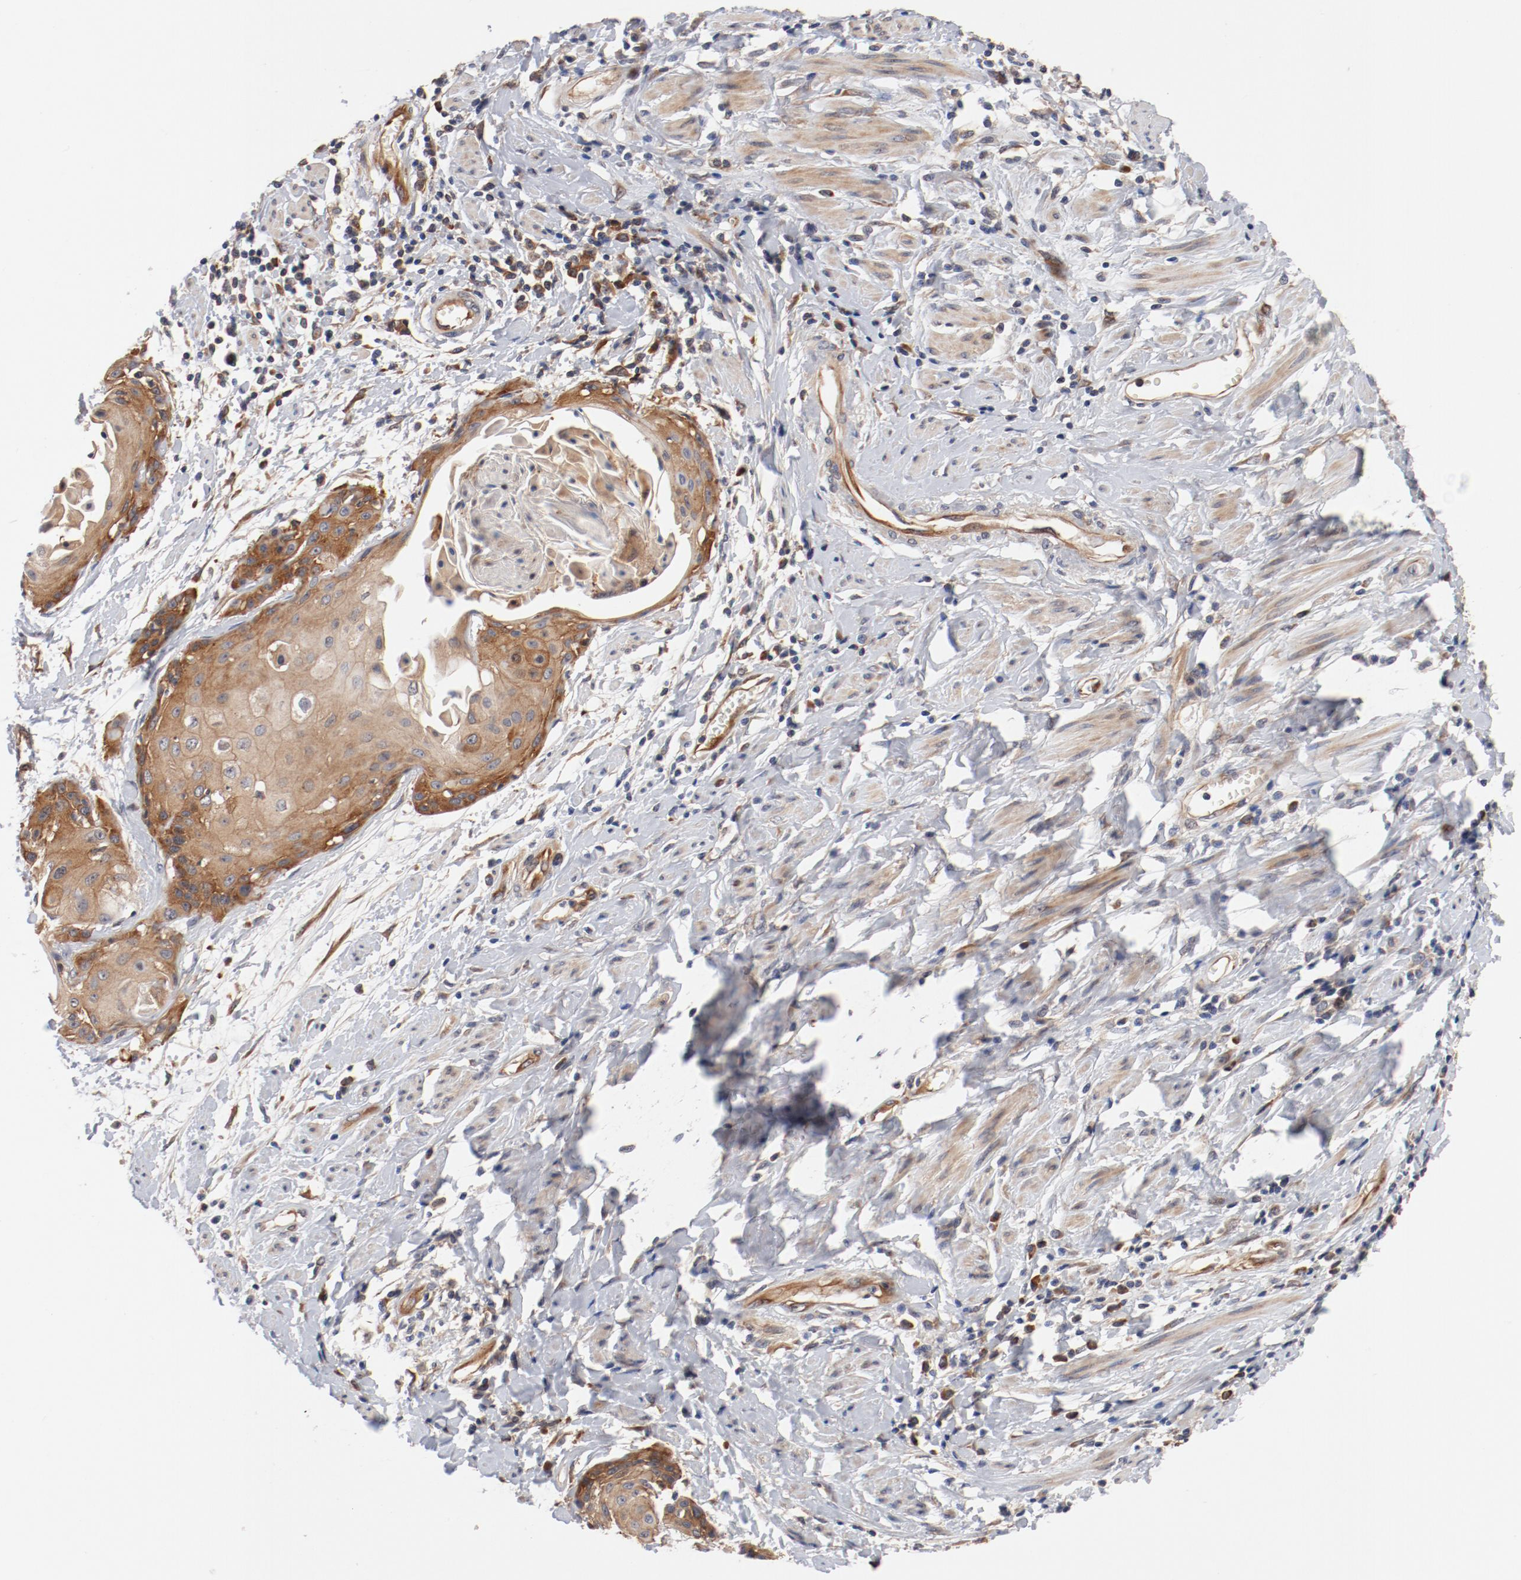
{"staining": {"intensity": "moderate", "quantity": ">75%", "location": "cytoplasmic/membranous"}, "tissue": "cervical cancer", "cell_type": "Tumor cells", "image_type": "cancer", "snomed": [{"axis": "morphology", "description": "Squamous cell carcinoma, NOS"}, {"axis": "topography", "description": "Cervix"}], "caption": "Cervical squamous cell carcinoma stained with a protein marker displays moderate staining in tumor cells.", "gene": "PITPNM2", "patient": {"sex": "female", "age": 57}}